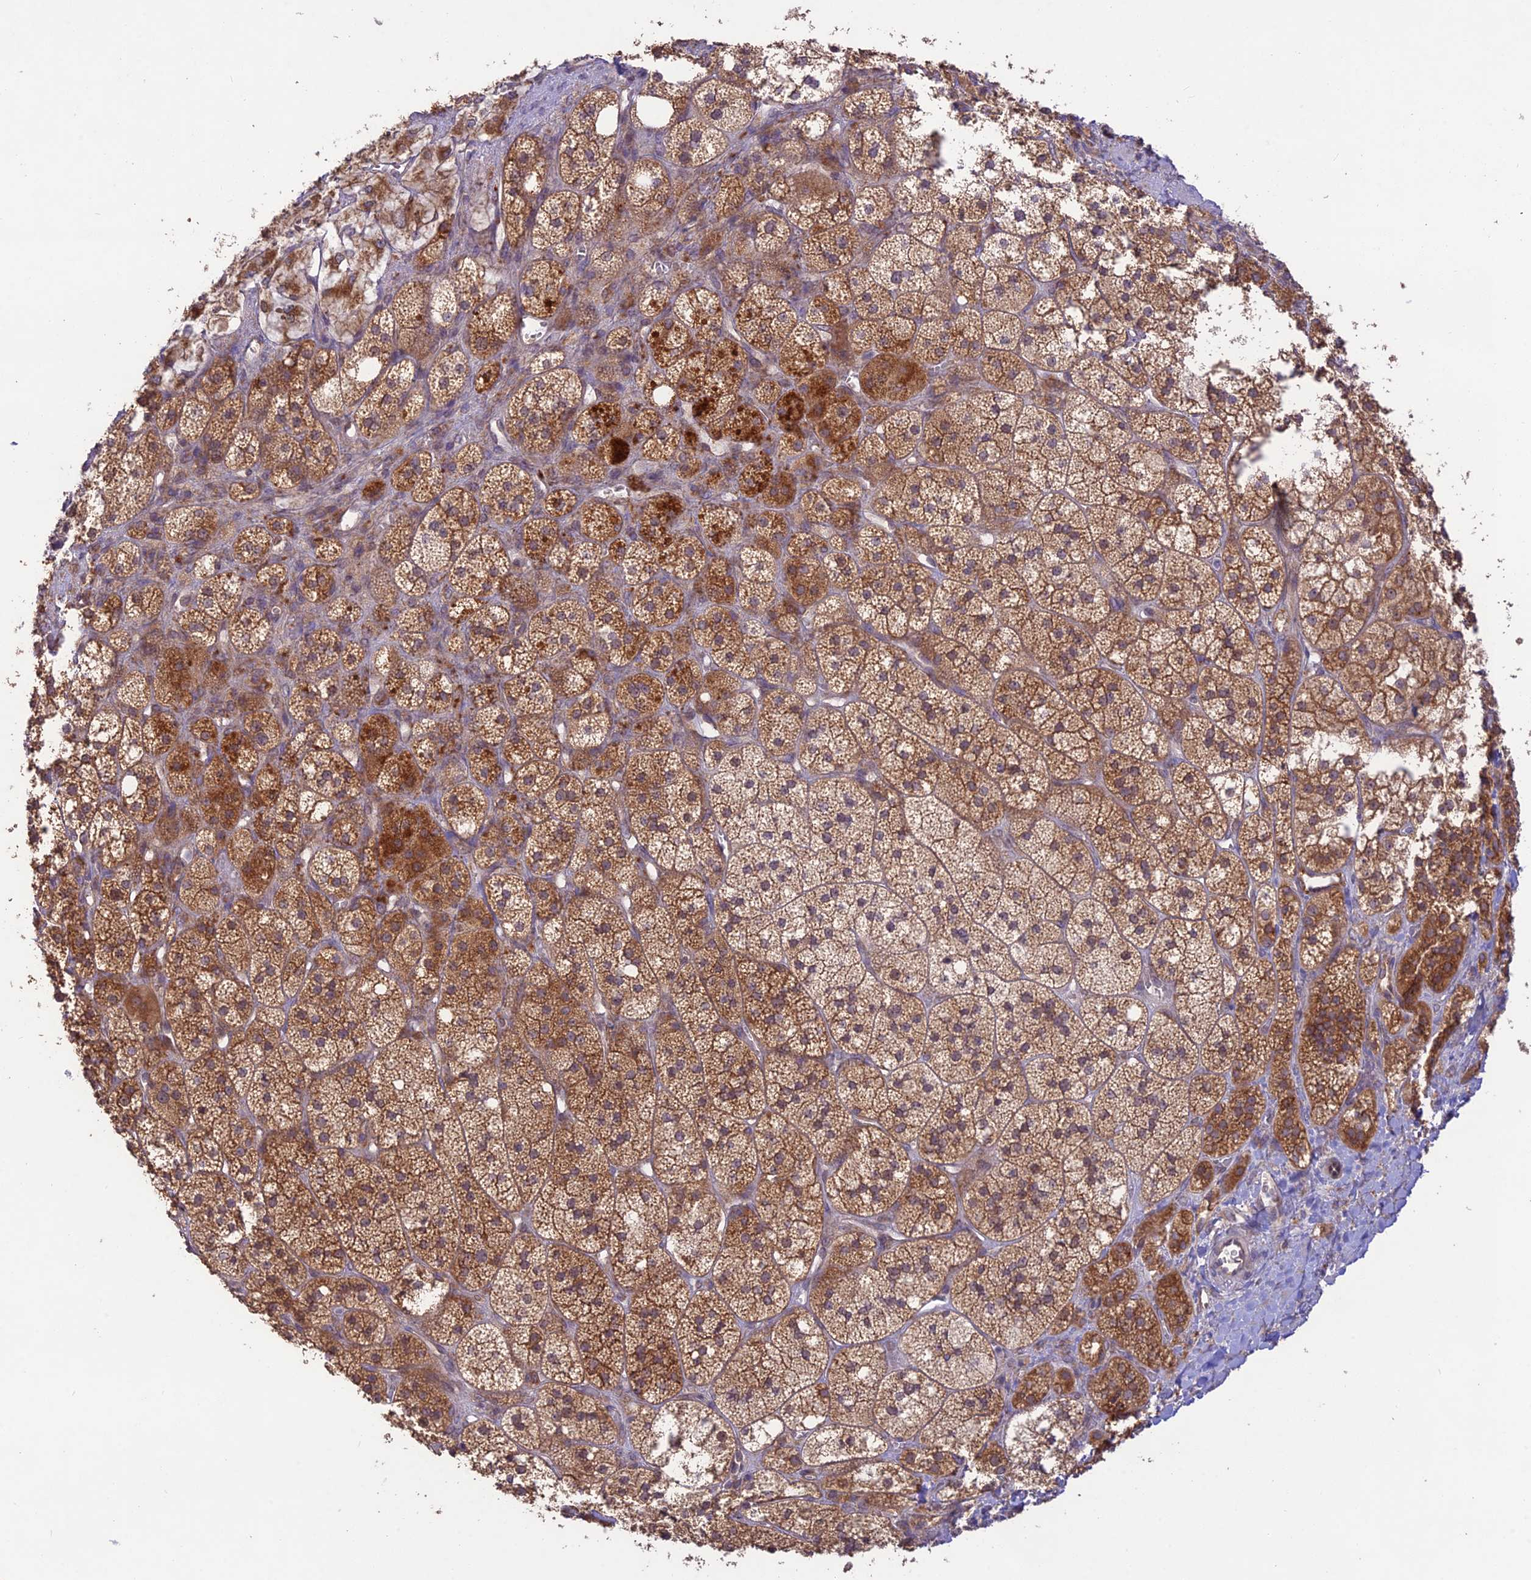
{"staining": {"intensity": "strong", "quantity": ">75%", "location": "cytoplasmic/membranous"}, "tissue": "adrenal gland", "cell_type": "Glandular cells", "image_type": "normal", "snomed": [{"axis": "morphology", "description": "Normal tissue, NOS"}, {"axis": "topography", "description": "Adrenal gland"}], "caption": "An image of human adrenal gland stained for a protein displays strong cytoplasmic/membranous brown staining in glandular cells. (Brightfield microscopy of DAB IHC at high magnification).", "gene": "TMEM259", "patient": {"sex": "male", "age": 61}}